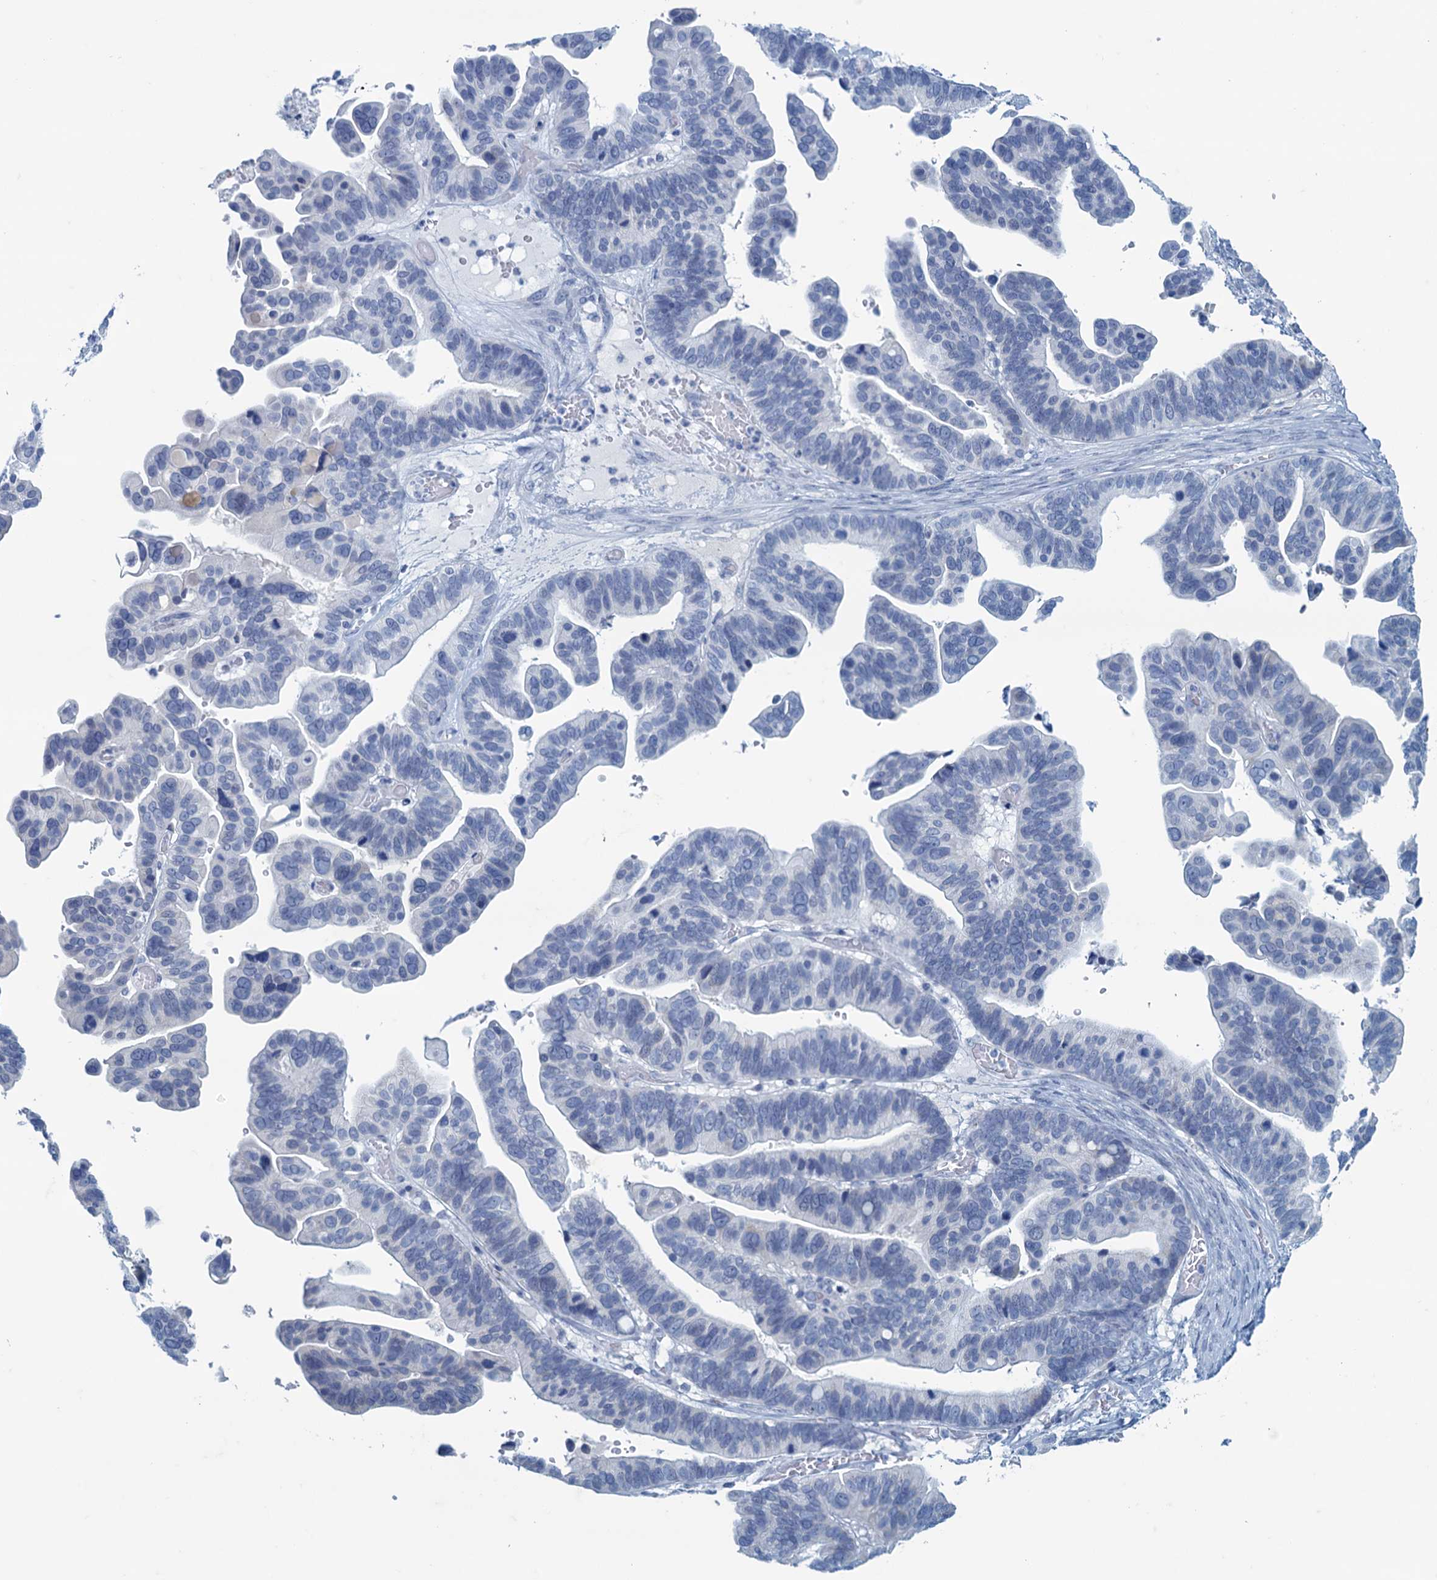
{"staining": {"intensity": "negative", "quantity": "none", "location": "none"}, "tissue": "ovarian cancer", "cell_type": "Tumor cells", "image_type": "cancer", "snomed": [{"axis": "morphology", "description": "Cystadenocarcinoma, serous, NOS"}, {"axis": "topography", "description": "Ovary"}], "caption": "This is an immunohistochemistry photomicrograph of human serous cystadenocarcinoma (ovarian). There is no expression in tumor cells.", "gene": "MAP1LC3A", "patient": {"sex": "female", "age": 56}}